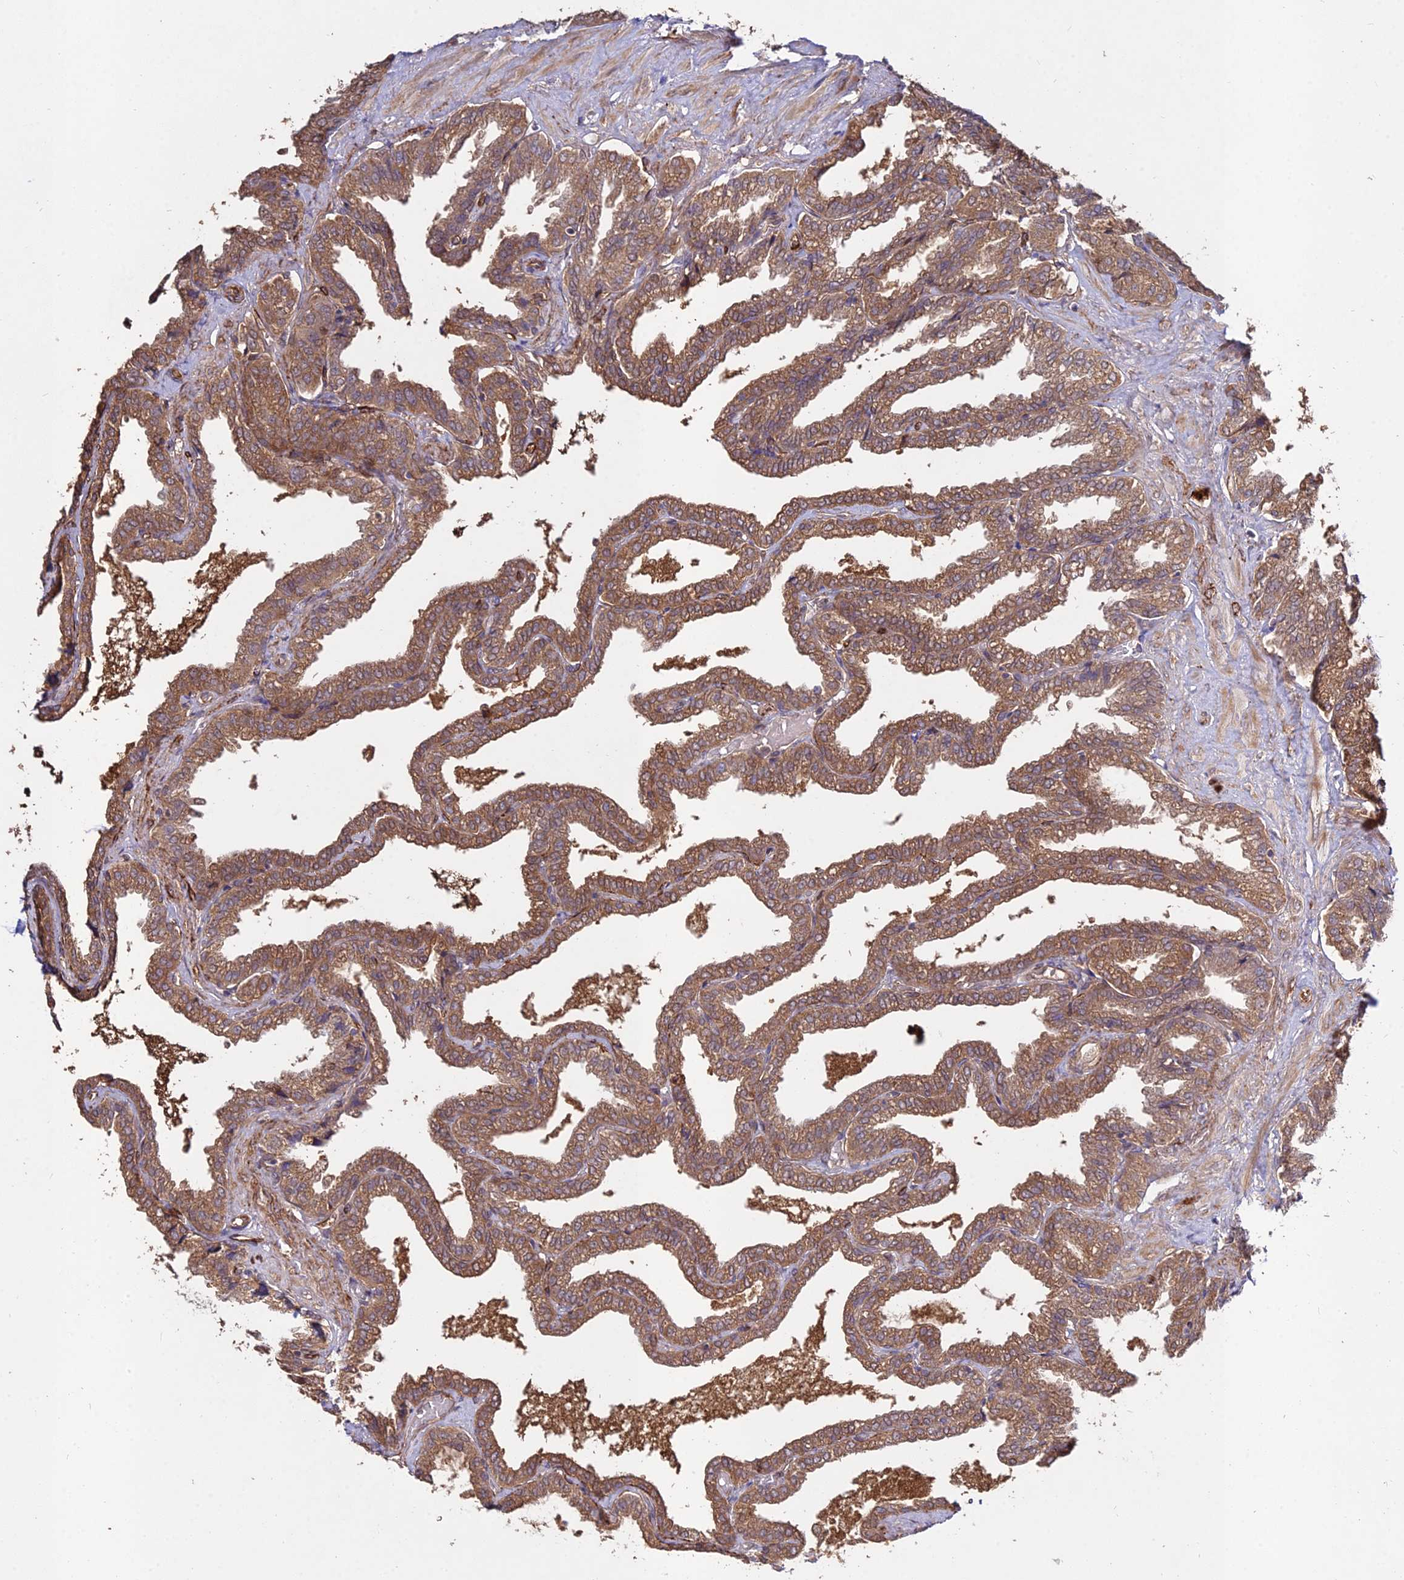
{"staining": {"intensity": "strong", "quantity": ">75%", "location": "cytoplasmic/membranous"}, "tissue": "seminal vesicle", "cell_type": "Glandular cells", "image_type": "normal", "snomed": [{"axis": "morphology", "description": "Normal tissue, NOS"}, {"axis": "topography", "description": "Seminal veicle"}], "caption": "Protein staining of unremarkable seminal vesicle demonstrates strong cytoplasmic/membranous staining in about >75% of glandular cells.", "gene": "GRTP1", "patient": {"sex": "male", "age": 46}}